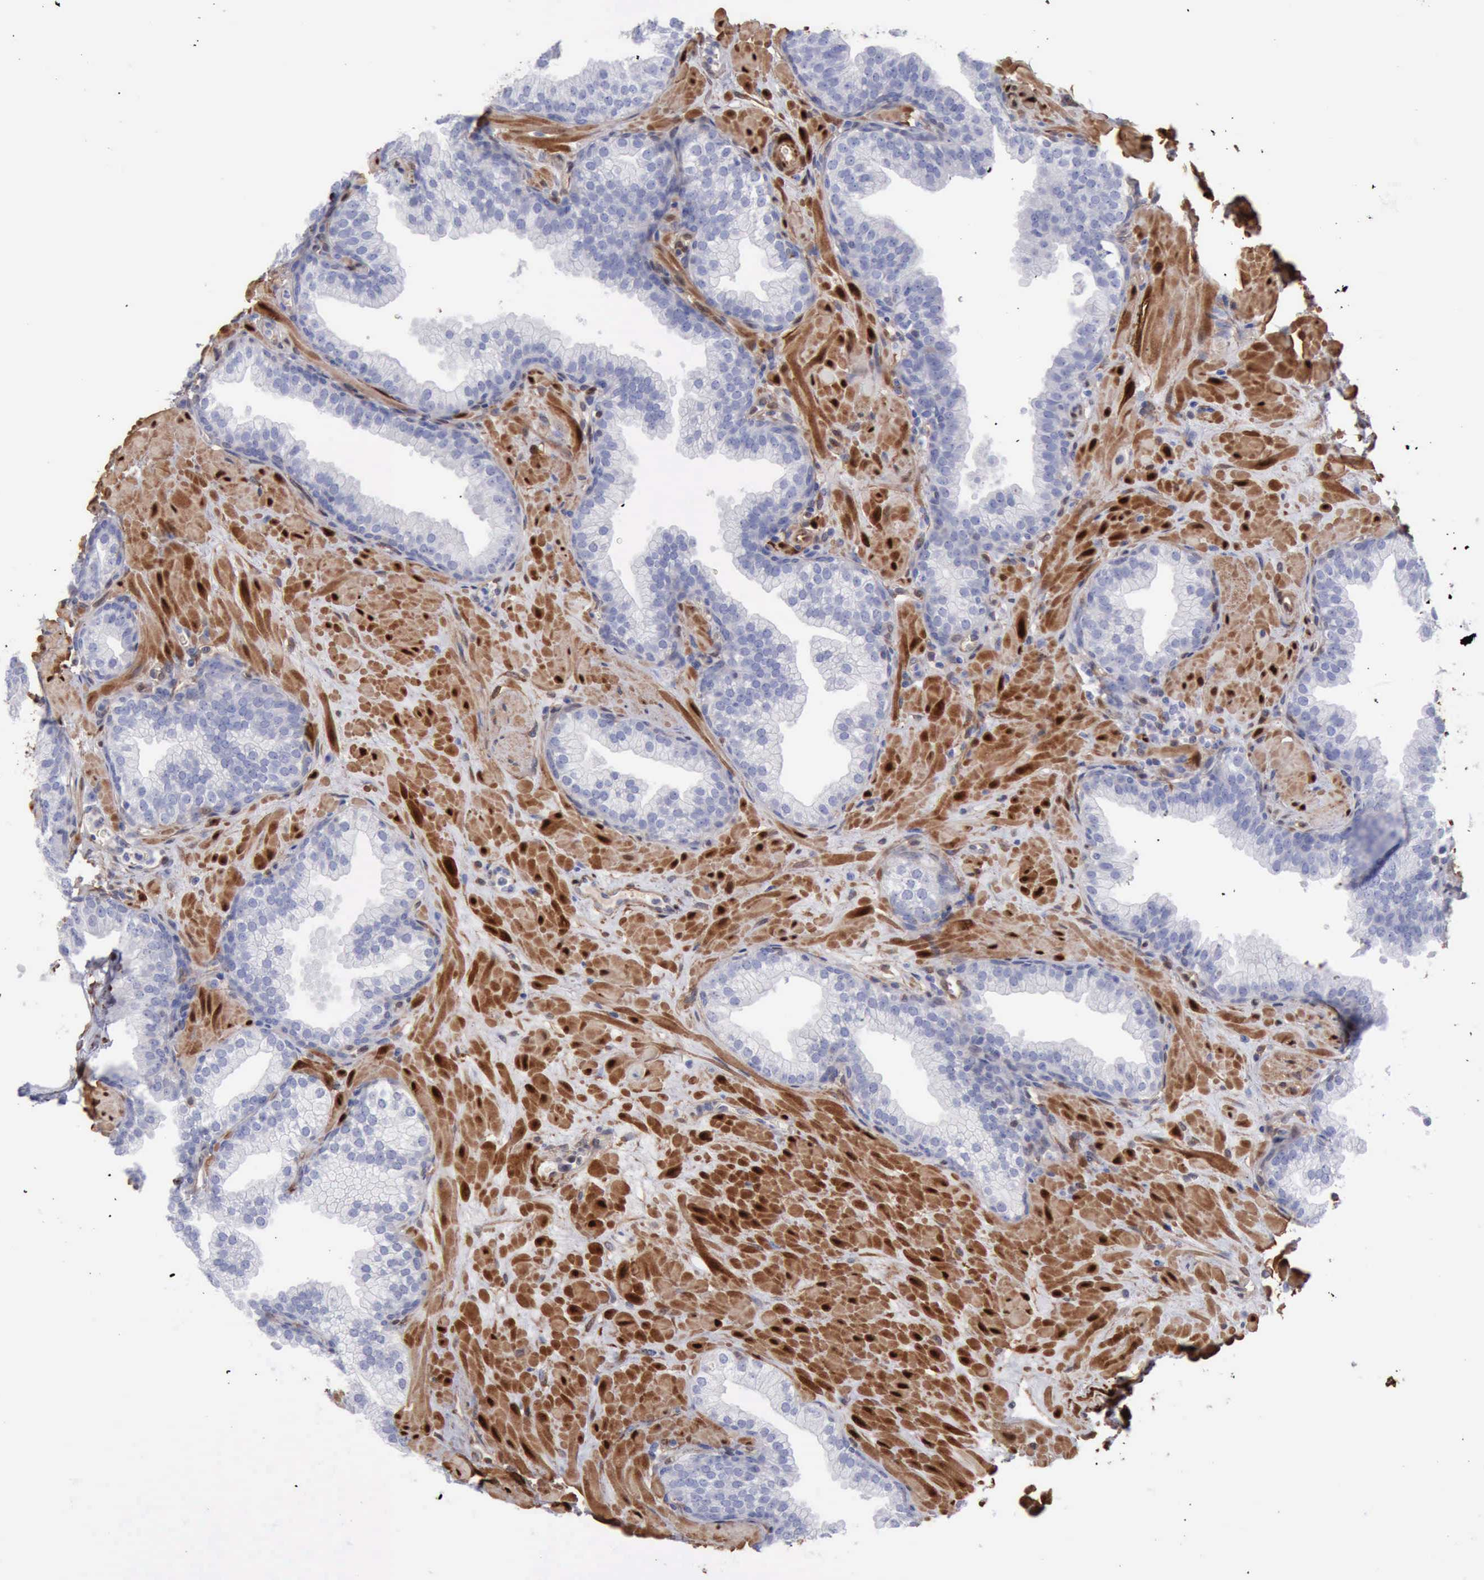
{"staining": {"intensity": "negative", "quantity": "none", "location": "none"}, "tissue": "prostate", "cell_type": "Glandular cells", "image_type": "normal", "snomed": [{"axis": "morphology", "description": "Normal tissue, NOS"}, {"axis": "topography", "description": "Prostate"}], "caption": "This is a histopathology image of IHC staining of benign prostate, which shows no staining in glandular cells. (DAB (3,3'-diaminobenzidine) IHC with hematoxylin counter stain).", "gene": "FHL1", "patient": {"sex": "male", "age": 60}}